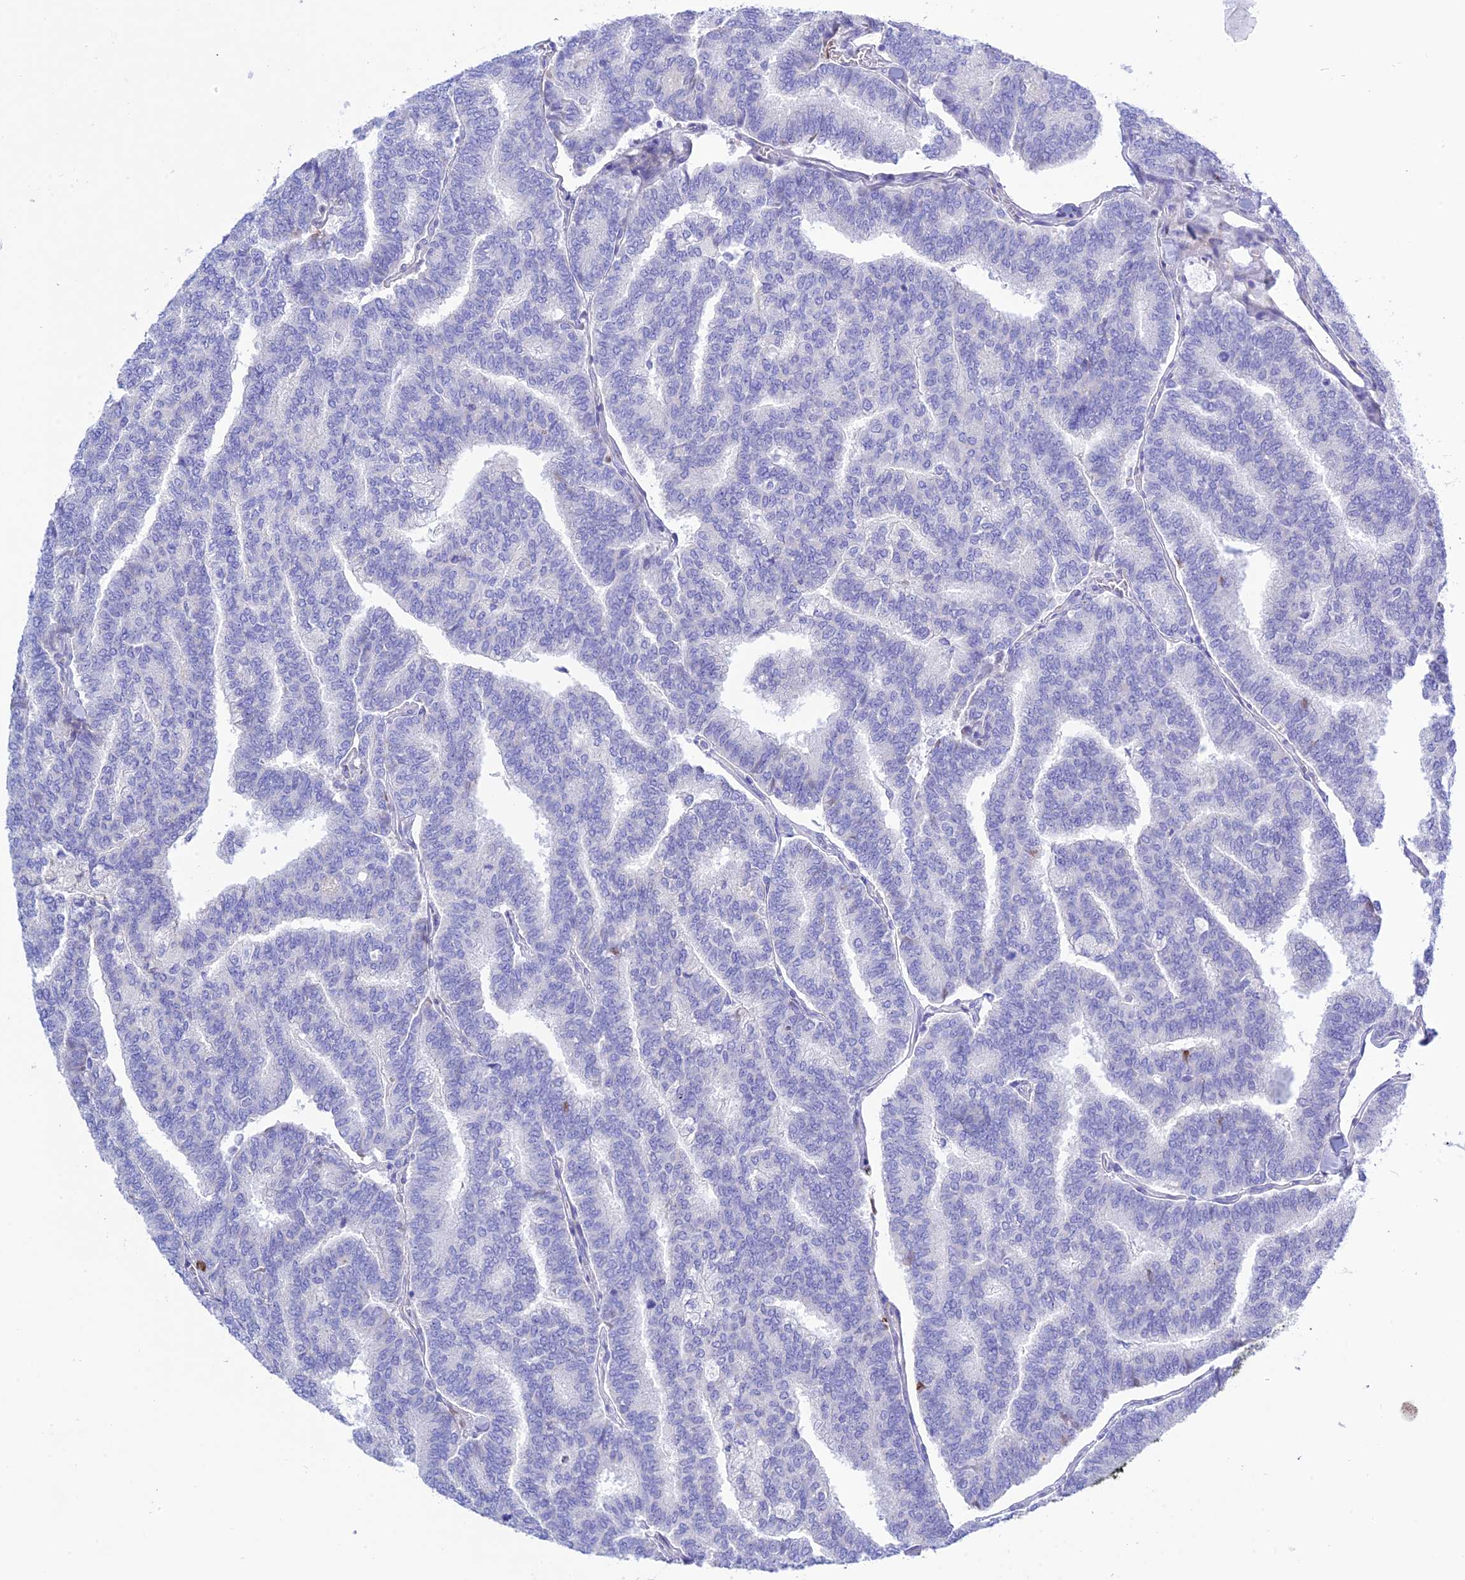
{"staining": {"intensity": "negative", "quantity": "none", "location": "none"}, "tissue": "thyroid cancer", "cell_type": "Tumor cells", "image_type": "cancer", "snomed": [{"axis": "morphology", "description": "Papillary adenocarcinoma, NOS"}, {"axis": "topography", "description": "Thyroid gland"}], "caption": "This is an immunohistochemistry (IHC) image of human thyroid papillary adenocarcinoma. There is no staining in tumor cells.", "gene": "FRA10AC1", "patient": {"sex": "female", "age": 35}}